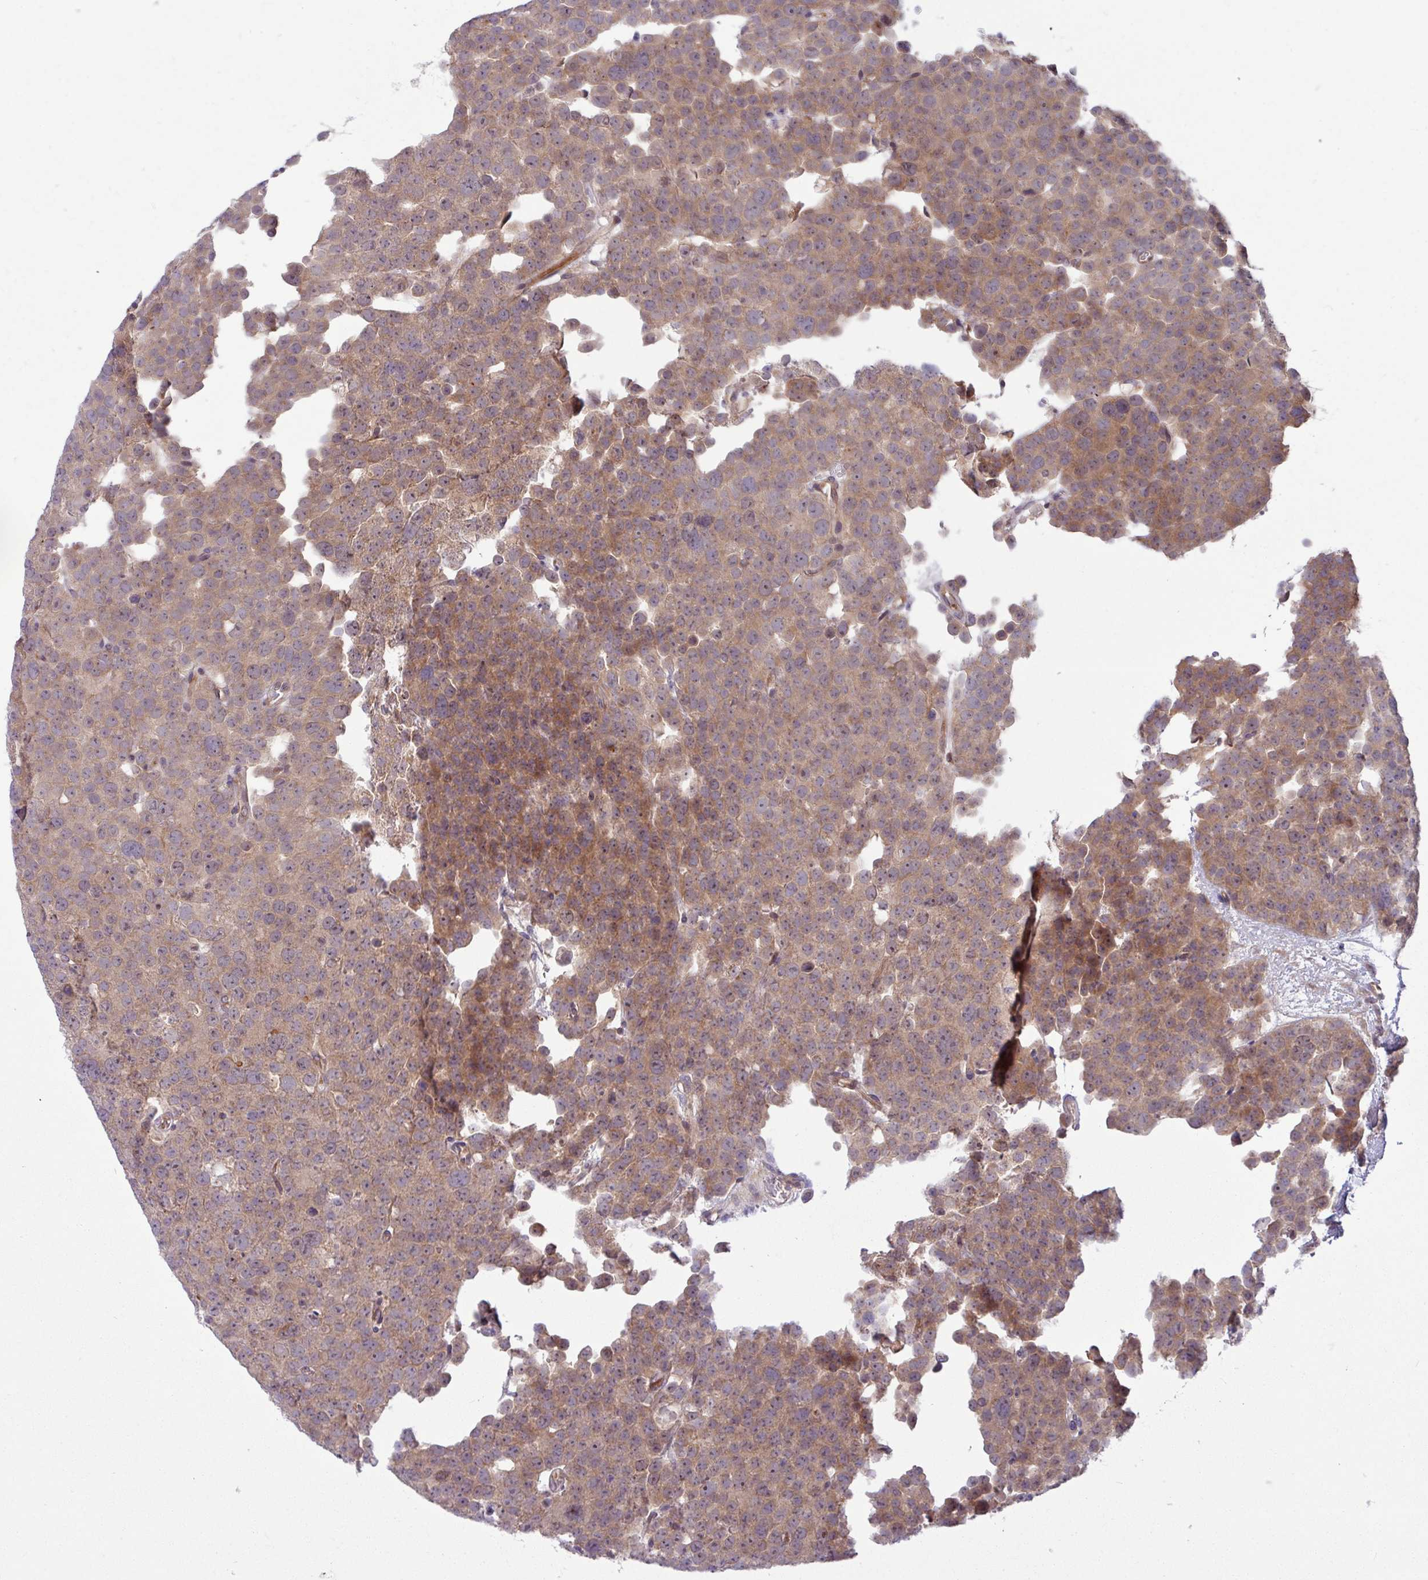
{"staining": {"intensity": "moderate", "quantity": ">75%", "location": "cytoplasmic/membranous"}, "tissue": "testis cancer", "cell_type": "Tumor cells", "image_type": "cancer", "snomed": [{"axis": "morphology", "description": "Seminoma, NOS"}, {"axis": "topography", "description": "Testis"}], "caption": "Testis seminoma stained for a protein reveals moderate cytoplasmic/membranous positivity in tumor cells.", "gene": "B4GALNT4", "patient": {"sex": "male", "age": 71}}